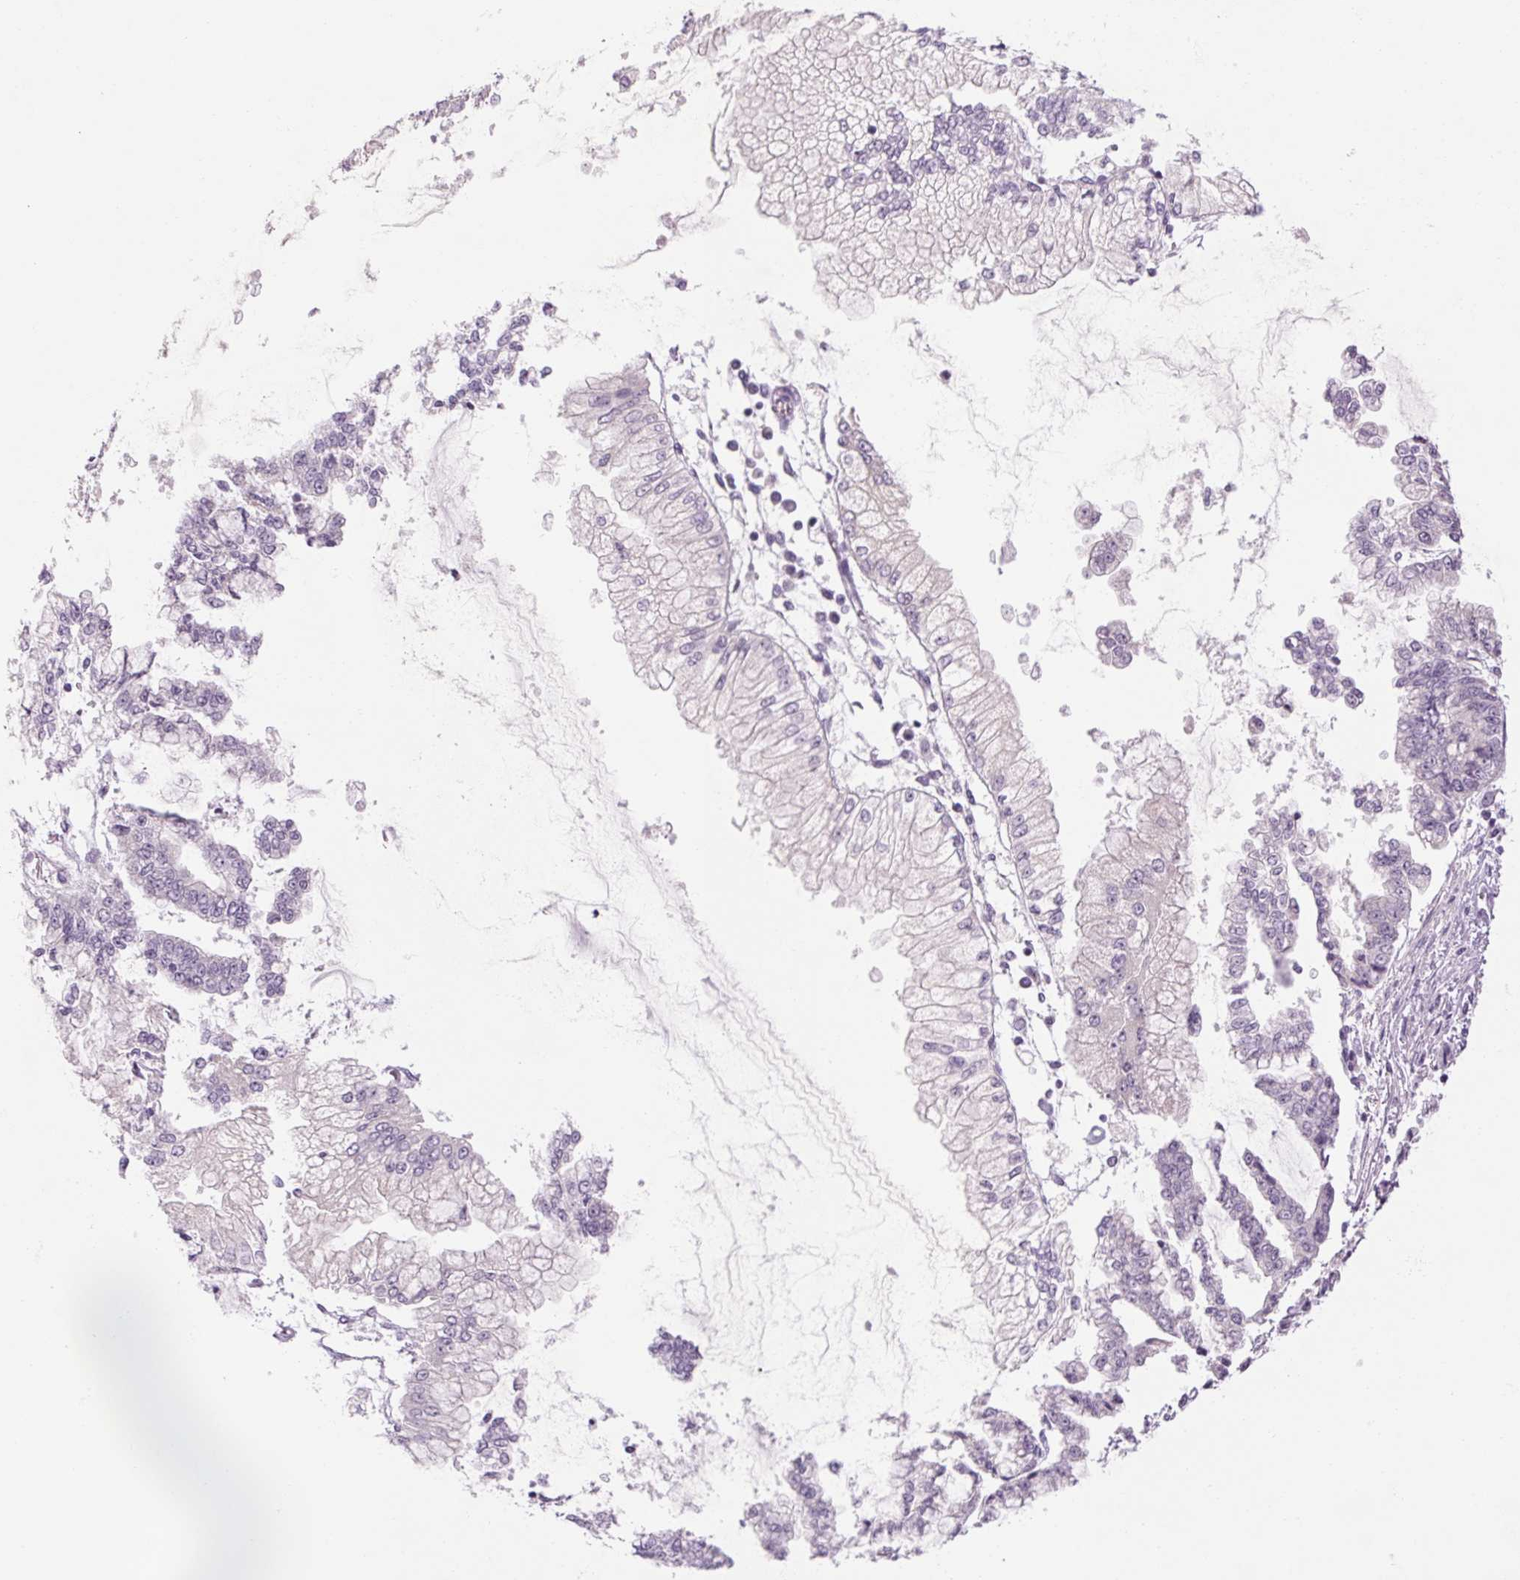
{"staining": {"intensity": "negative", "quantity": "none", "location": "none"}, "tissue": "stomach cancer", "cell_type": "Tumor cells", "image_type": "cancer", "snomed": [{"axis": "morphology", "description": "Adenocarcinoma, NOS"}, {"axis": "topography", "description": "Stomach, upper"}], "caption": "Tumor cells are negative for protein expression in human adenocarcinoma (stomach). (DAB IHC visualized using brightfield microscopy, high magnification).", "gene": "RPTN", "patient": {"sex": "female", "age": 74}}